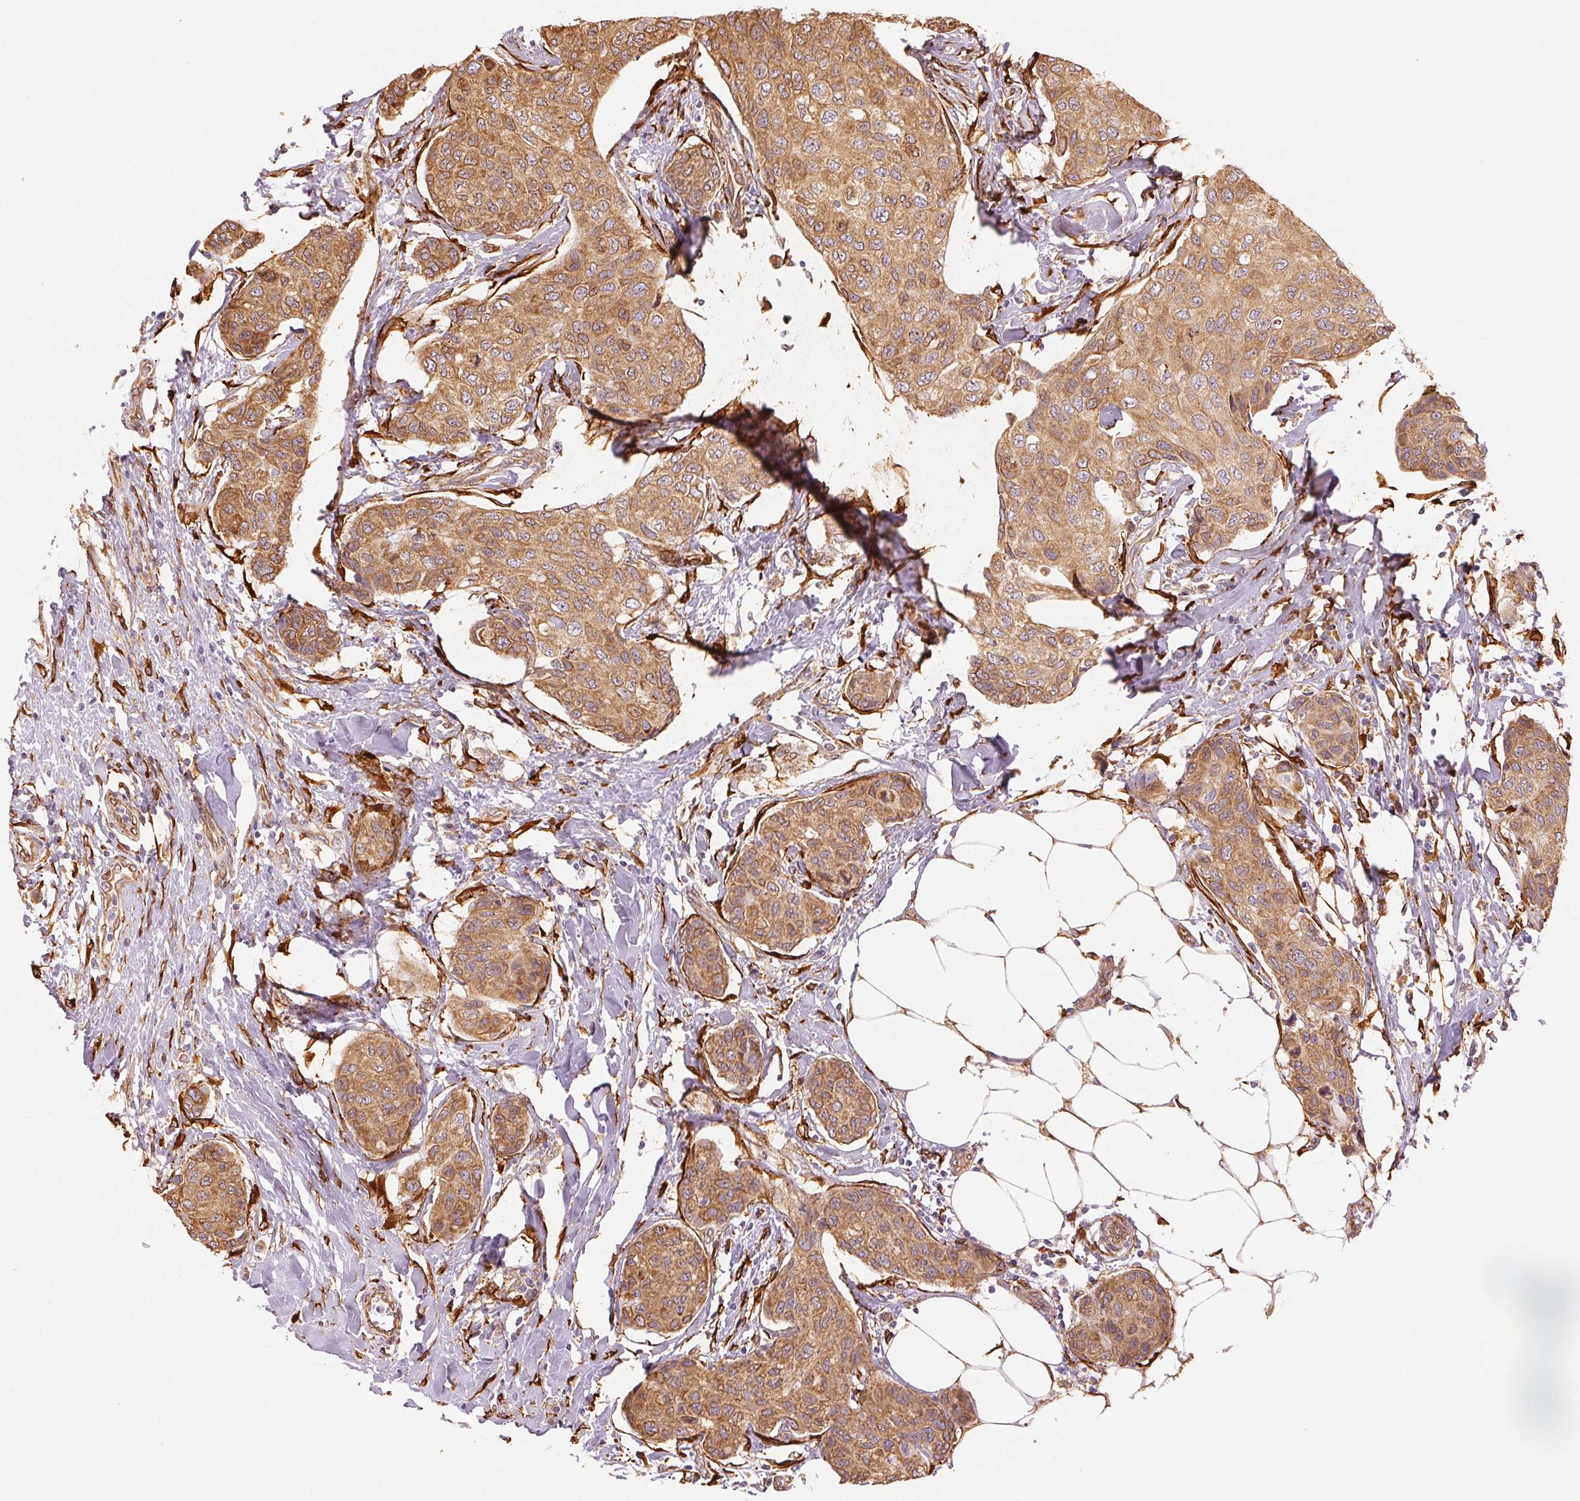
{"staining": {"intensity": "moderate", "quantity": ">75%", "location": "cytoplasmic/membranous"}, "tissue": "breast cancer", "cell_type": "Tumor cells", "image_type": "cancer", "snomed": [{"axis": "morphology", "description": "Duct carcinoma"}, {"axis": "topography", "description": "Breast"}], "caption": "The image displays immunohistochemical staining of breast infiltrating ductal carcinoma. There is moderate cytoplasmic/membranous positivity is seen in approximately >75% of tumor cells.", "gene": "RCN3", "patient": {"sex": "female", "age": 80}}